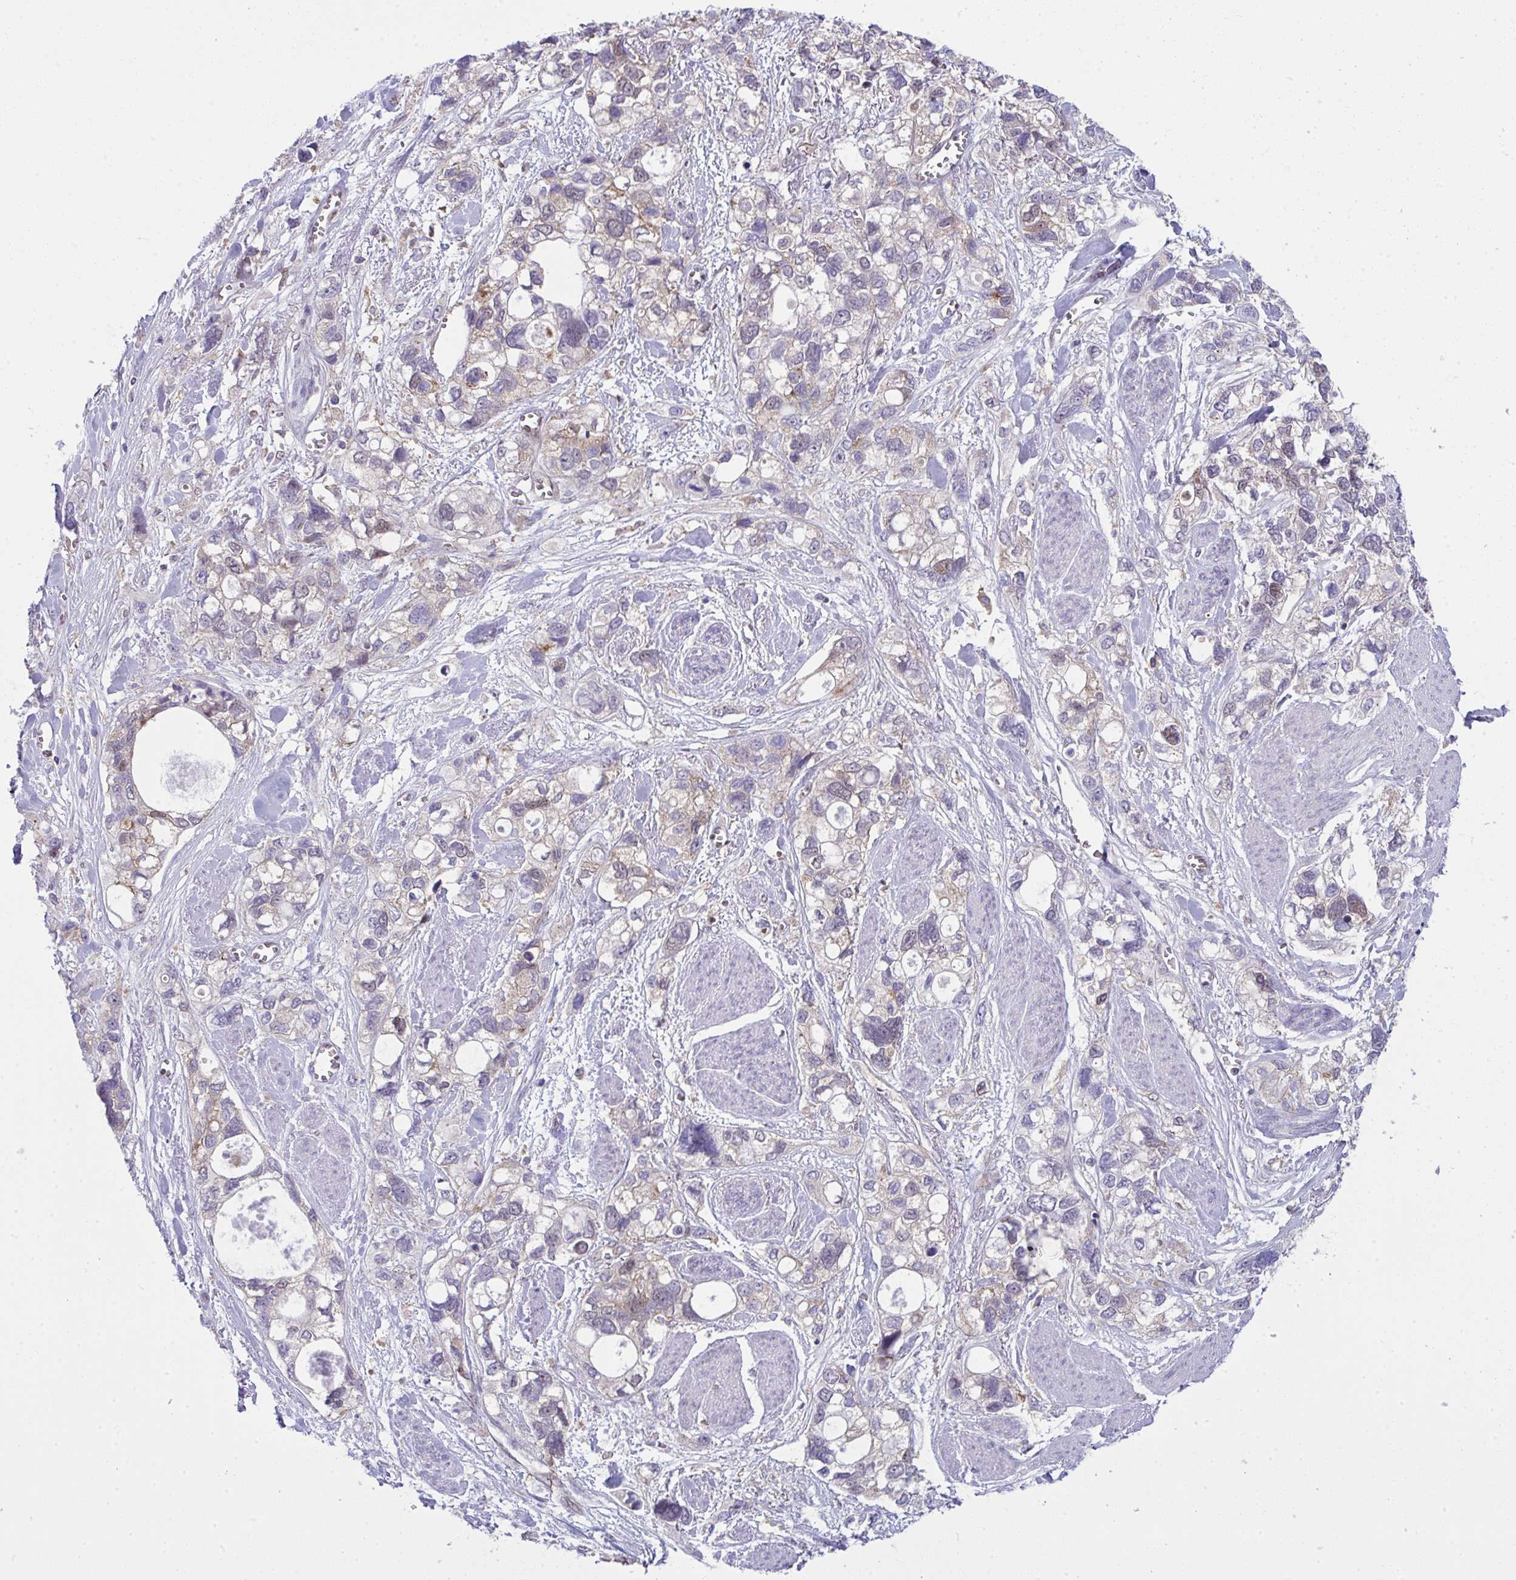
{"staining": {"intensity": "moderate", "quantity": "<25%", "location": "nuclear"}, "tissue": "stomach cancer", "cell_type": "Tumor cells", "image_type": "cancer", "snomed": [{"axis": "morphology", "description": "Adenocarcinoma, NOS"}, {"axis": "topography", "description": "Stomach, upper"}], "caption": "Stomach cancer stained for a protein exhibits moderate nuclear positivity in tumor cells. (DAB IHC, brown staining for protein, blue staining for nuclei).", "gene": "ALDH16A1", "patient": {"sex": "female", "age": 81}}